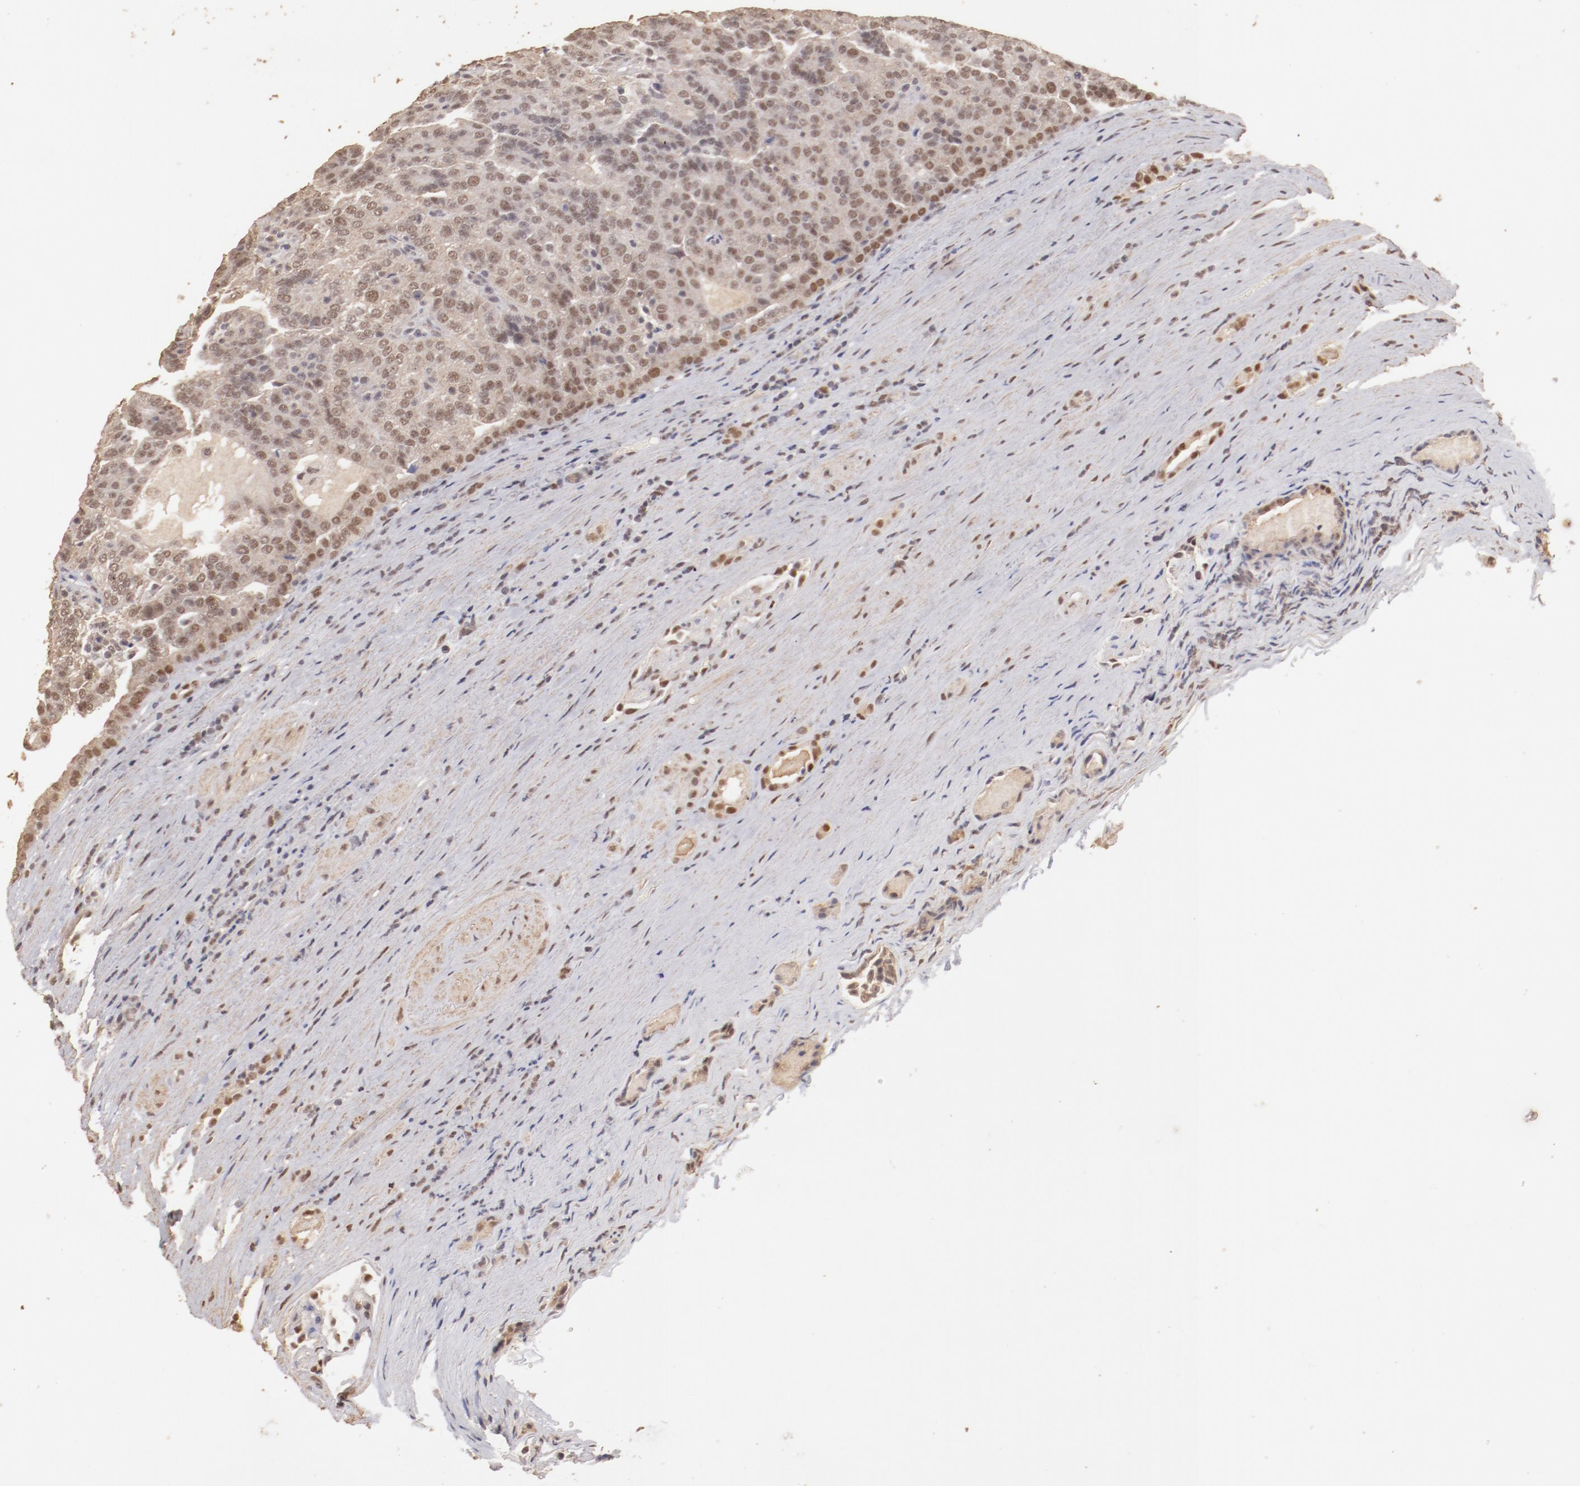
{"staining": {"intensity": "moderate", "quantity": ">75%", "location": "cytoplasmic/membranous,nuclear"}, "tissue": "renal cancer", "cell_type": "Tumor cells", "image_type": "cancer", "snomed": [{"axis": "morphology", "description": "Adenocarcinoma, NOS"}, {"axis": "topography", "description": "Kidney"}], "caption": "Immunohistochemistry (IHC) photomicrograph of neoplastic tissue: human renal cancer (adenocarcinoma) stained using immunohistochemistry exhibits medium levels of moderate protein expression localized specifically in the cytoplasmic/membranous and nuclear of tumor cells, appearing as a cytoplasmic/membranous and nuclear brown color.", "gene": "CLOCK", "patient": {"sex": "male", "age": 61}}